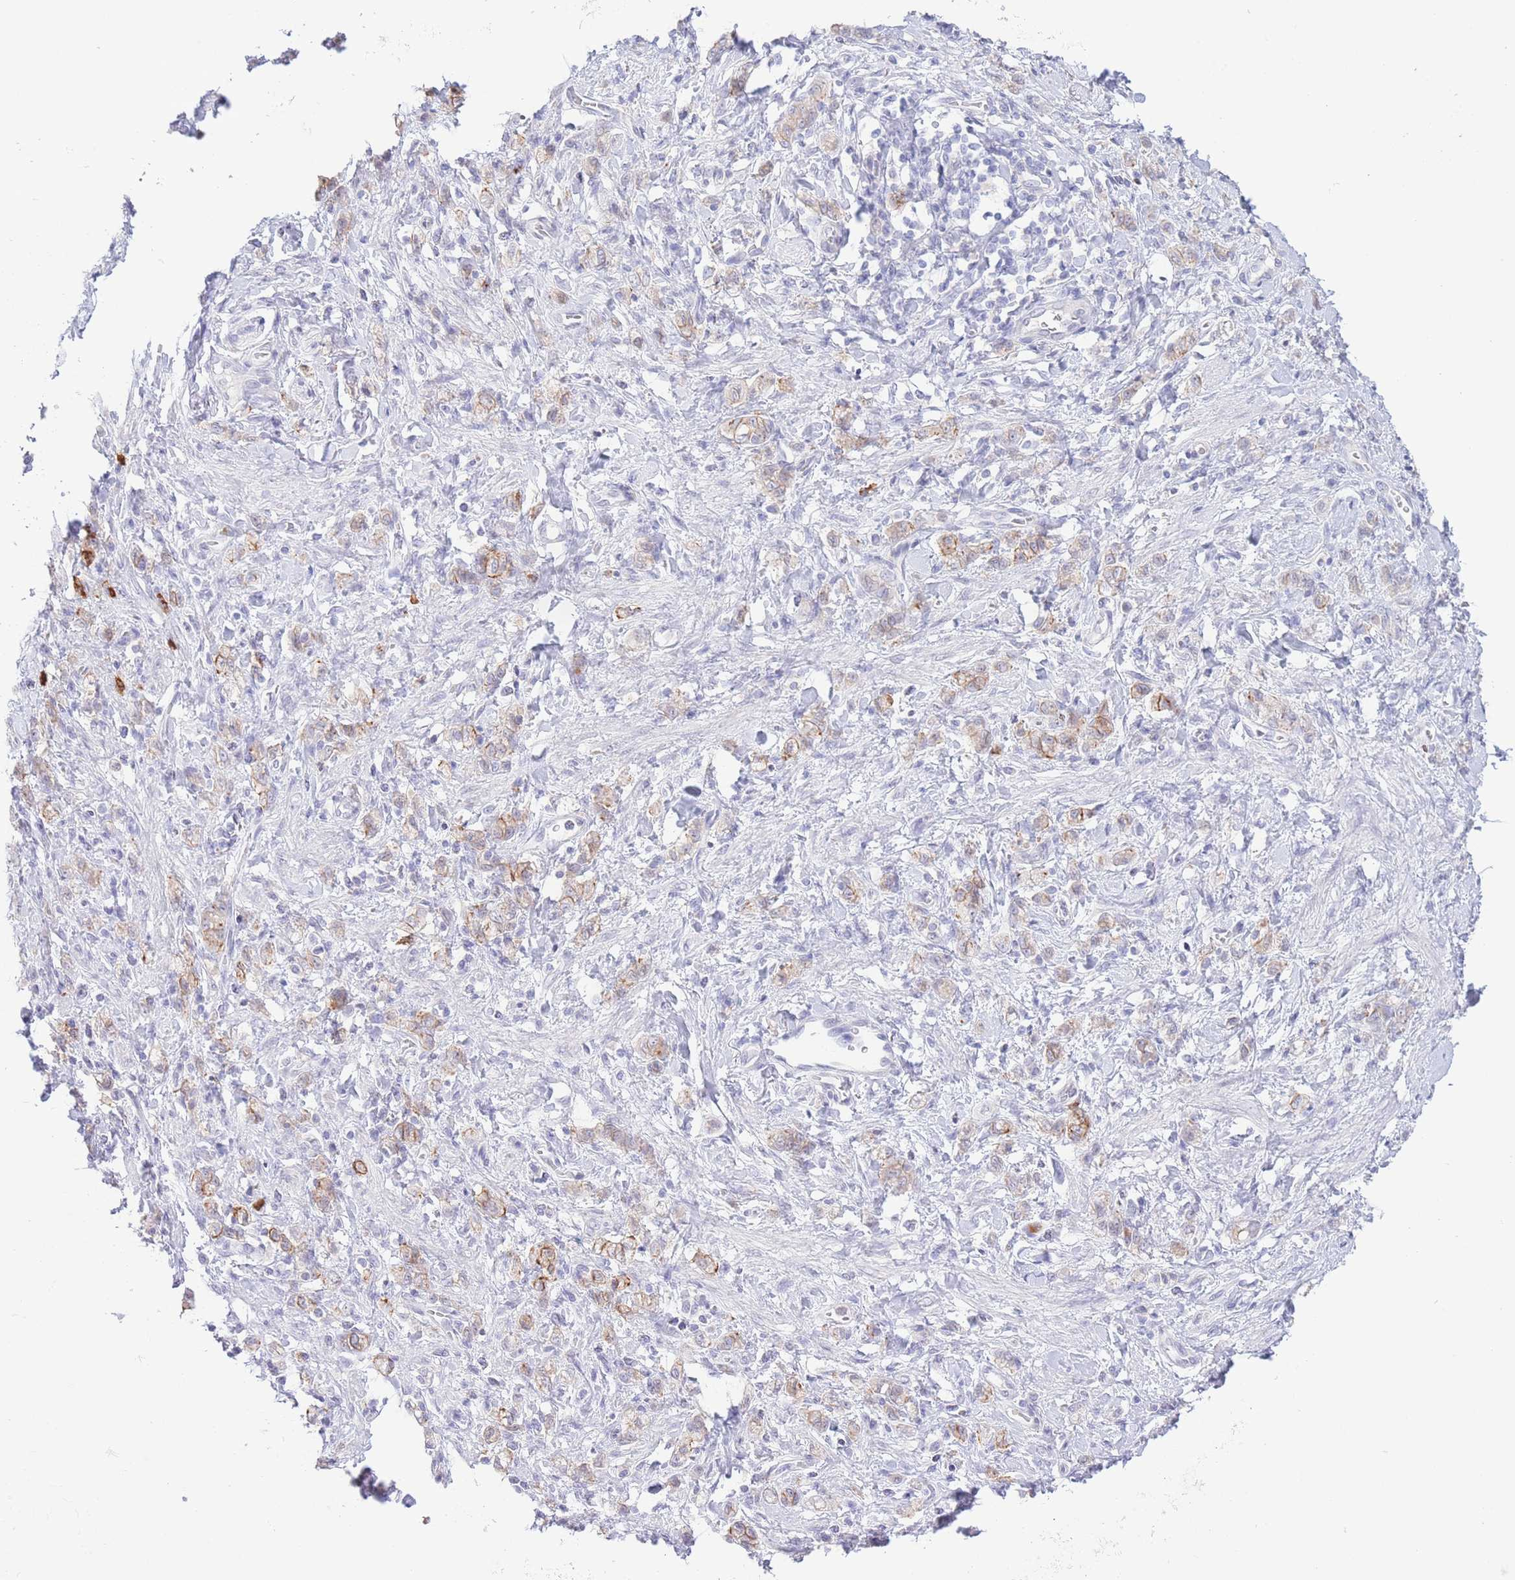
{"staining": {"intensity": "moderate", "quantity": "<25%", "location": "cytoplasmic/membranous"}, "tissue": "stomach cancer", "cell_type": "Tumor cells", "image_type": "cancer", "snomed": [{"axis": "morphology", "description": "Adenocarcinoma, NOS"}, {"axis": "topography", "description": "Stomach"}], "caption": "Human stomach adenocarcinoma stained for a protein (brown) shows moderate cytoplasmic/membranous positive positivity in about <25% of tumor cells.", "gene": "LCLAT1", "patient": {"sex": "male", "age": 77}}